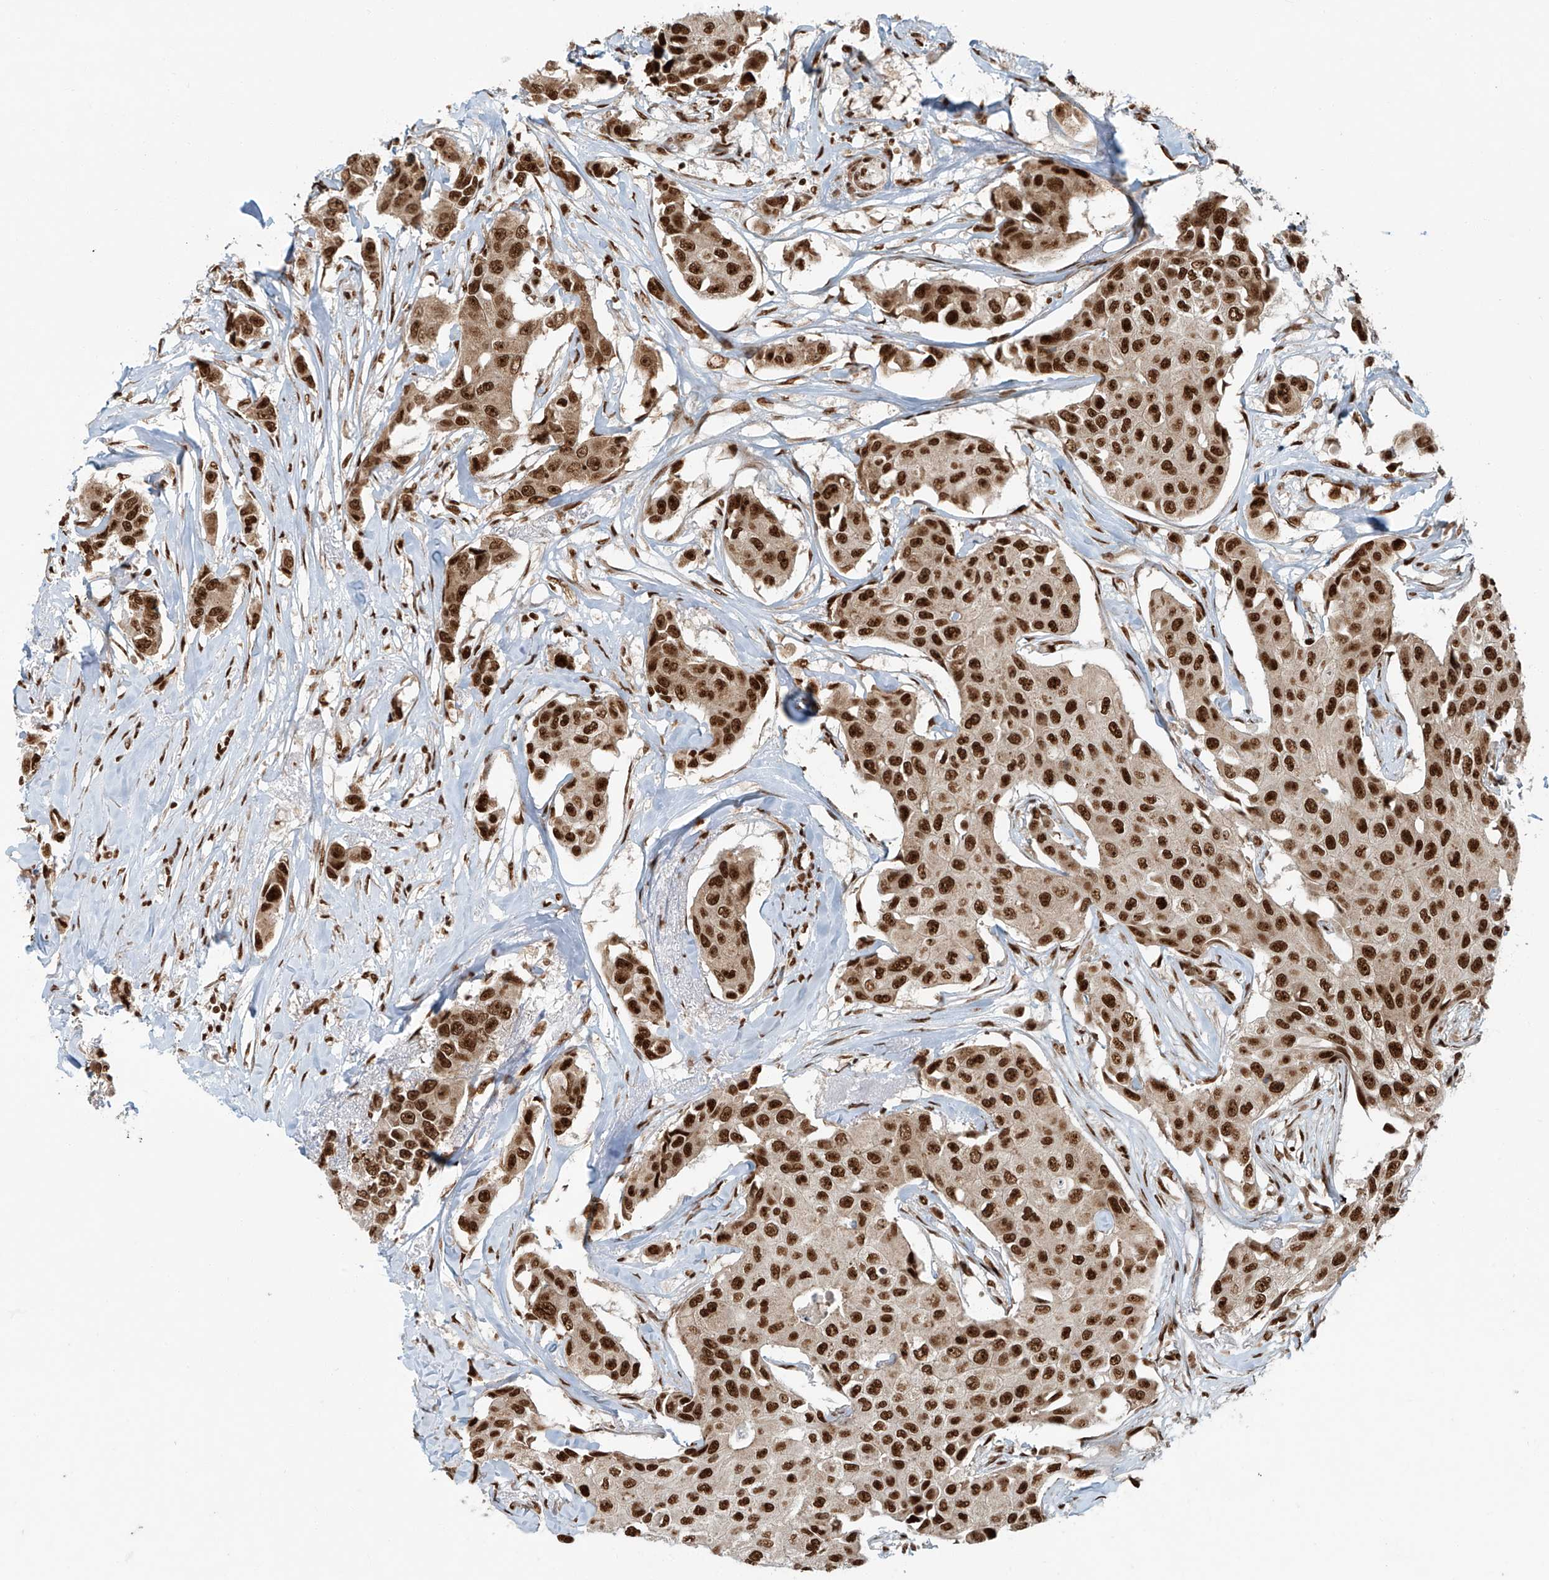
{"staining": {"intensity": "strong", "quantity": ">75%", "location": "nuclear"}, "tissue": "breast cancer", "cell_type": "Tumor cells", "image_type": "cancer", "snomed": [{"axis": "morphology", "description": "Duct carcinoma"}, {"axis": "topography", "description": "Breast"}], "caption": "Tumor cells demonstrate strong nuclear staining in about >75% of cells in breast cancer.", "gene": "FAM193B", "patient": {"sex": "female", "age": 80}}